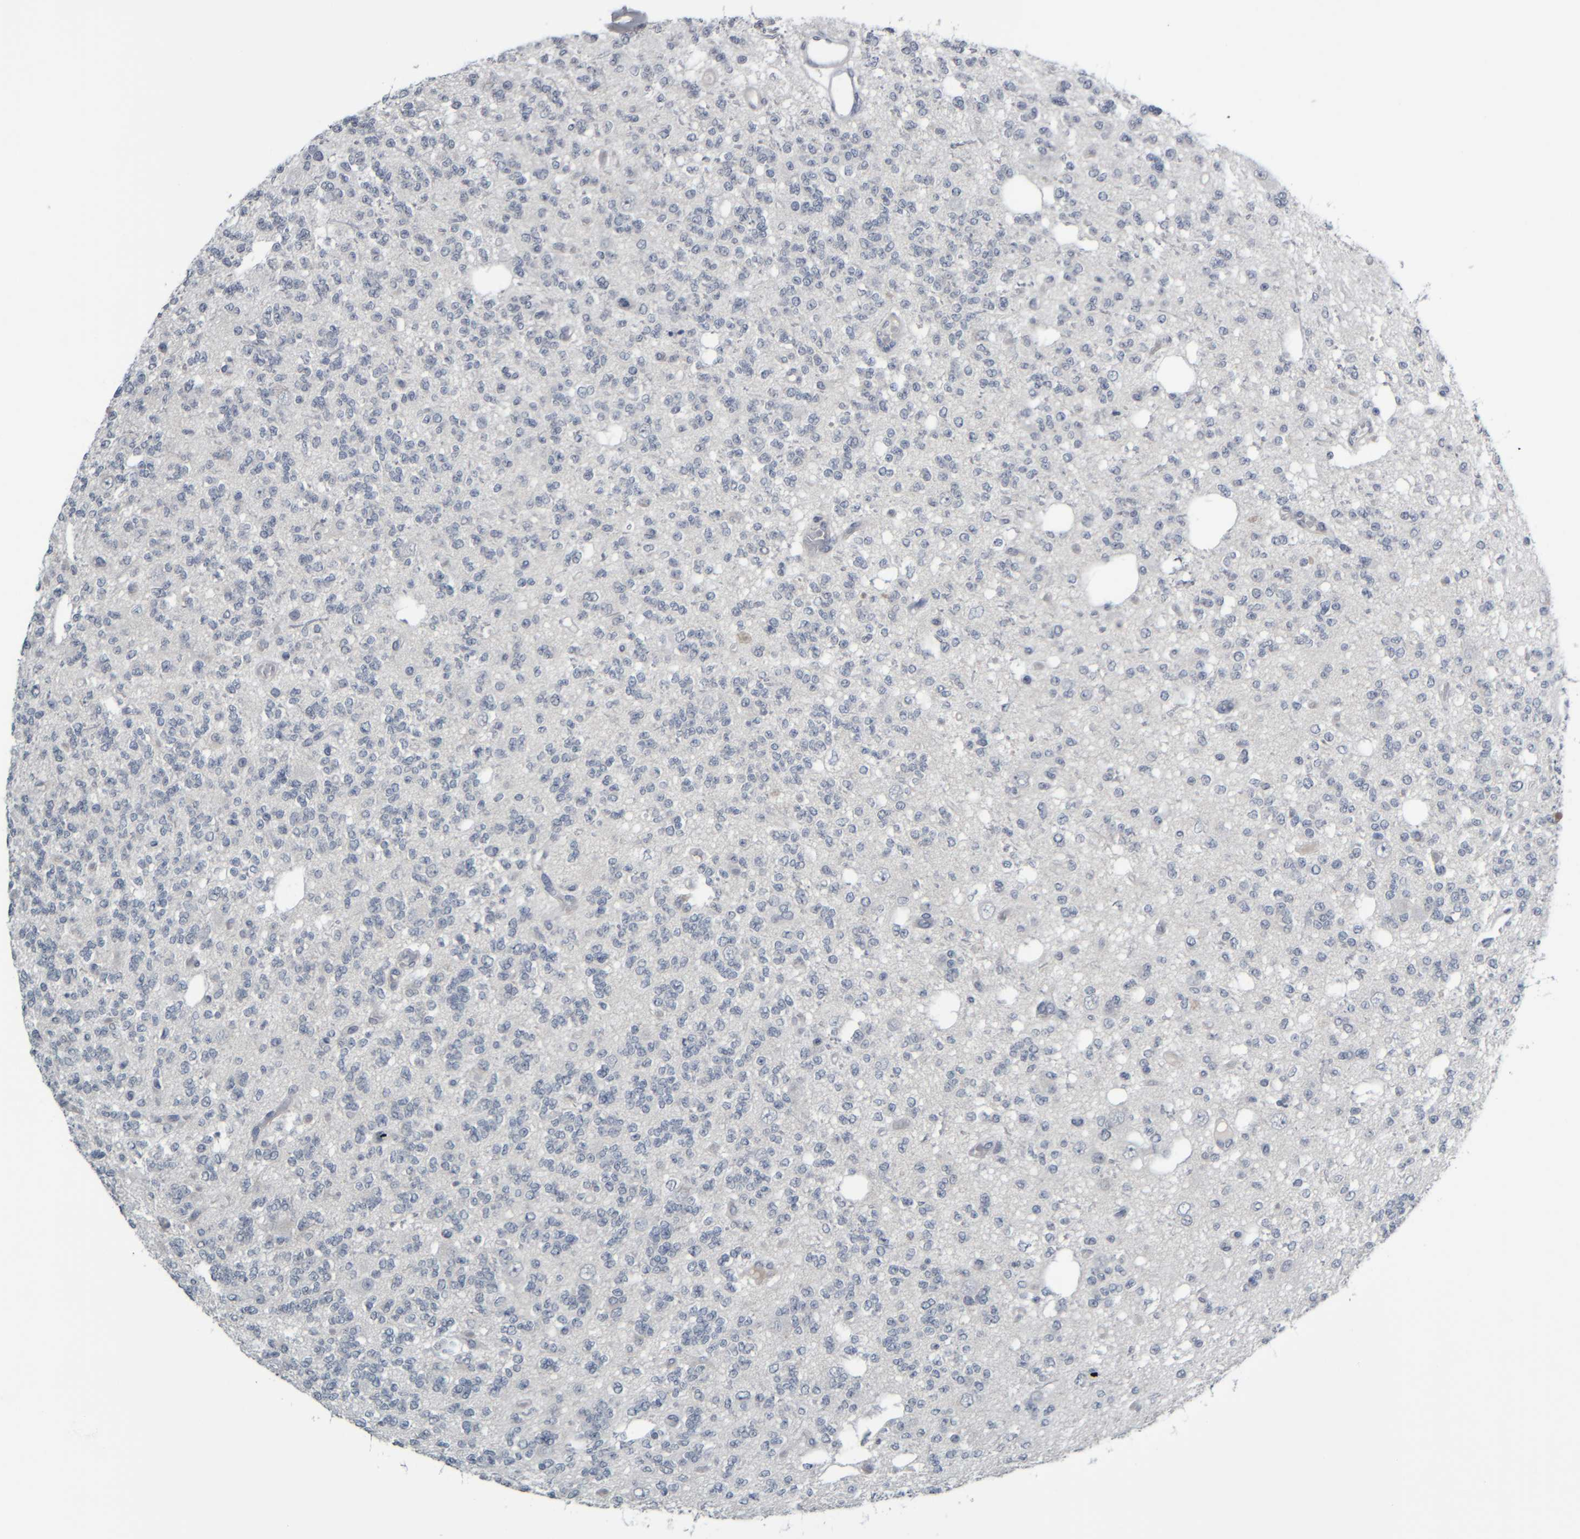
{"staining": {"intensity": "negative", "quantity": "none", "location": "none"}, "tissue": "glioma", "cell_type": "Tumor cells", "image_type": "cancer", "snomed": [{"axis": "morphology", "description": "Glioma, malignant, Low grade"}, {"axis": "topography", "description": "Brain"}], "caption": "DAB immunohistochemical staining of glioma demonstrates no significant expression in tumor cells.", "gene": "COL14A1", "patient": {"sex": "male", "age": 38}}